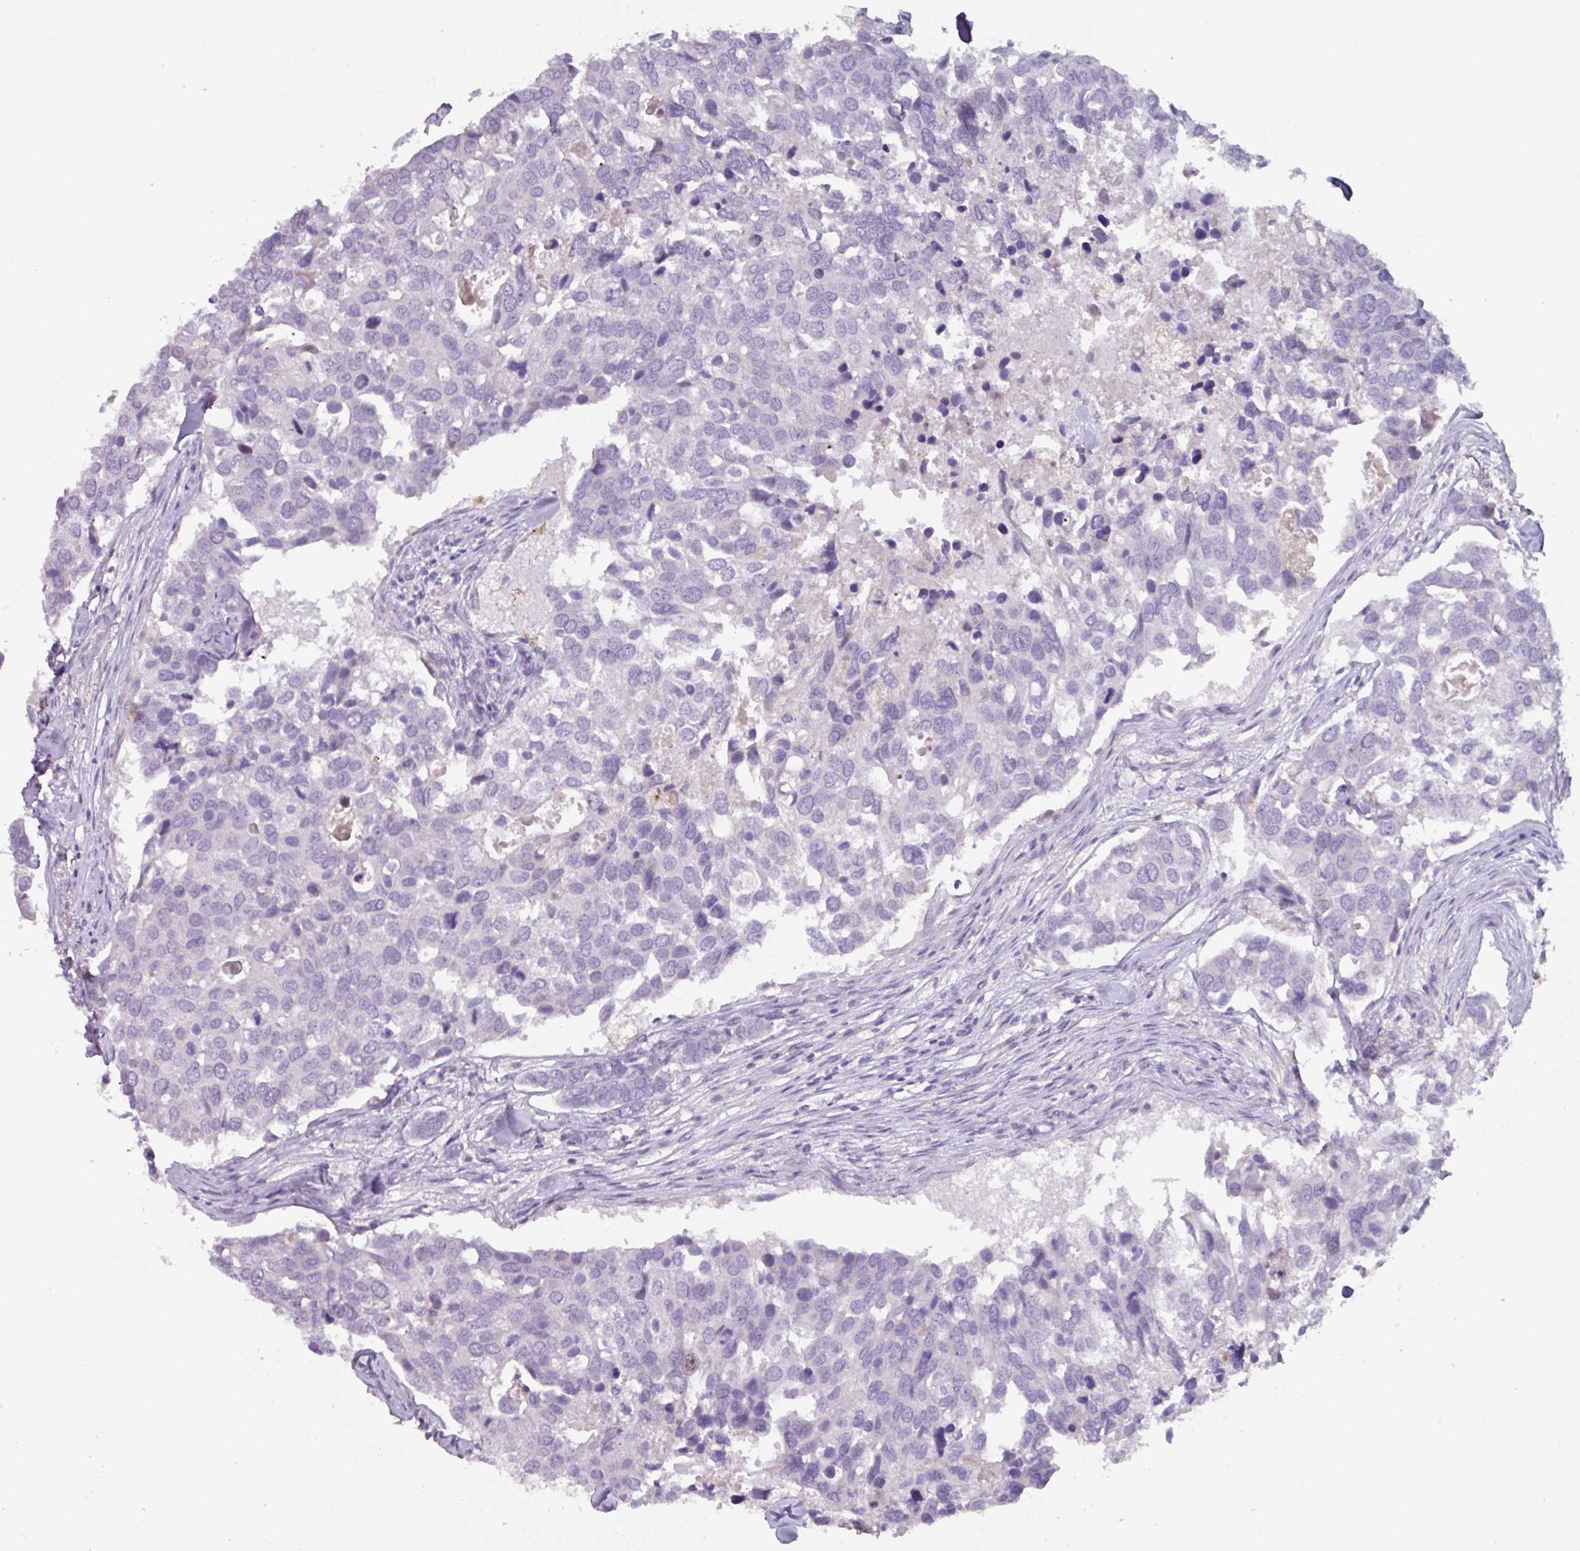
{"staining": {"intensity": "negative", "quantity": "none", "location": "none"}, "tissue": "breast cancer", "cell_type": "Tumor cells", "image_type": "cancer", "snomed": [{"axis": "morphology", "description": "Duct carcinoma"}, {"axis": "topography", "description": "Breast"}], "caption": "High magnification brightfield microscopy of intraductal carcinoma (breast) stained with DAB (brown) and counterstained with hematoxylin (blue): tumor cells show no significant expression.", "gene": "OR2T10", "patient": {"sex": "female", "age": 83}}